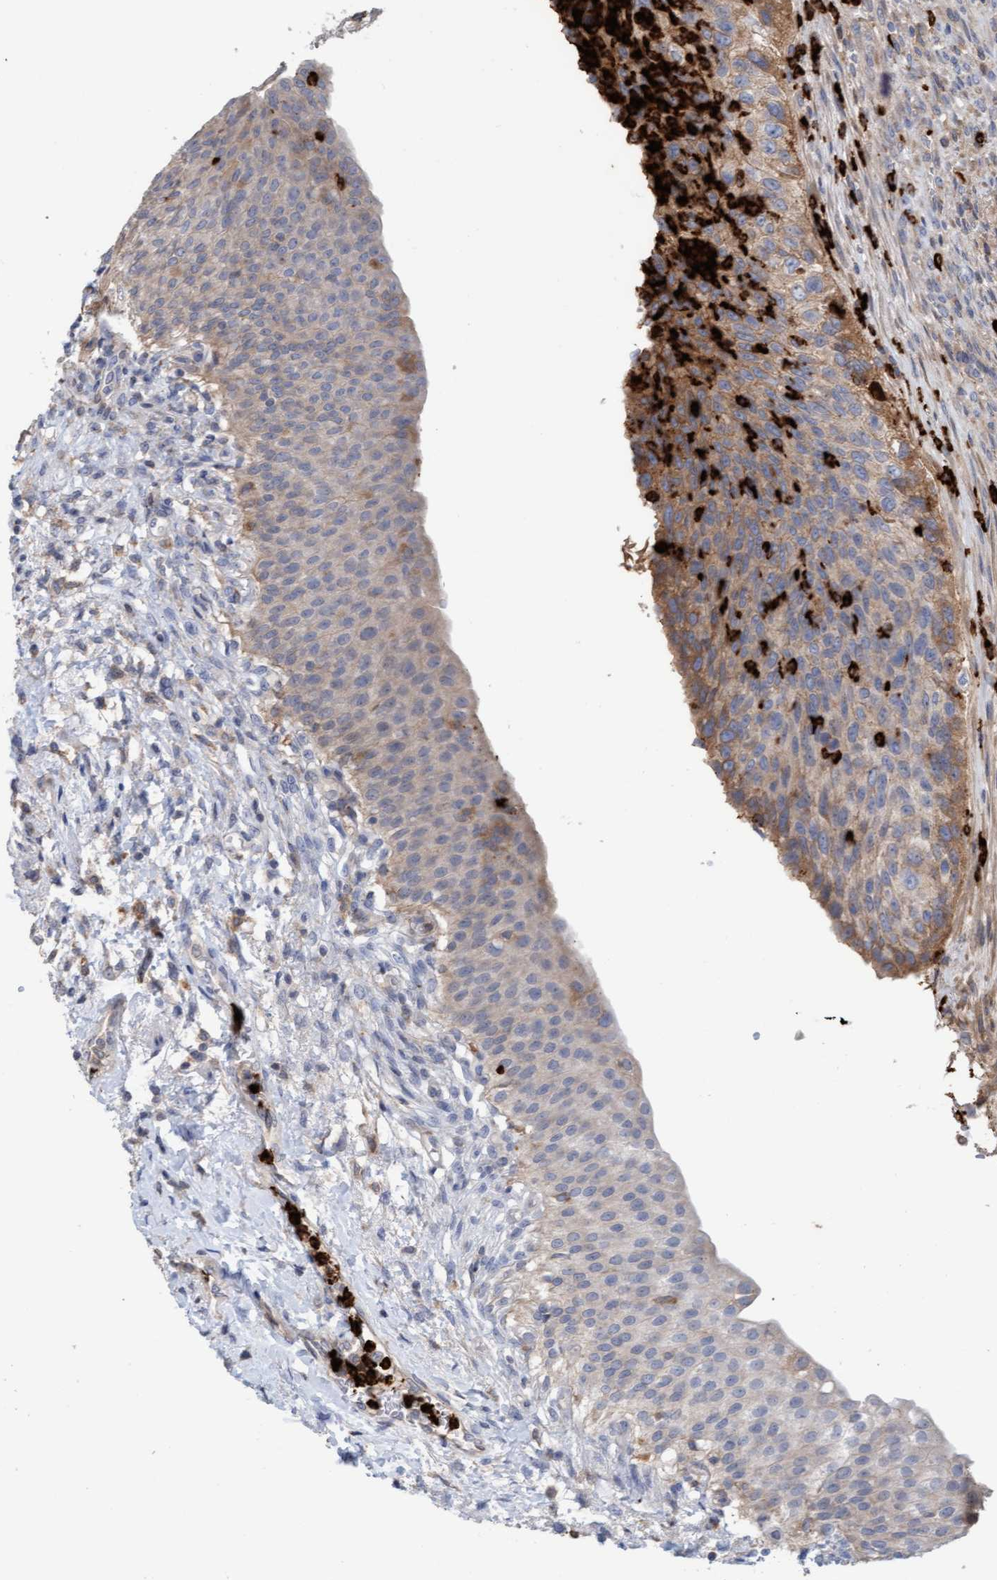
{"staining": {"intensity": "moderate", "quantity": "<25%", "location": "cytoplasmic/membranous"}, "tissue": "urinary bladder", "cell_type": "Urothelial cells", "image_type": "normal", "snomed": [{"axis": "morphology", "description": "Normal tissue, NOS"}, {"axis": "topography", "description": "Urinary bladder"}], "caption": "An immunohistochemistry (IHC) image of benign tissue is shown. Protein staining in brown shows moderate cytoplasmic/membranous positivity in urinary bladder within urothelial cells.", "gene": "MMP8", "patient": {"sex": "female", "age": 60}}